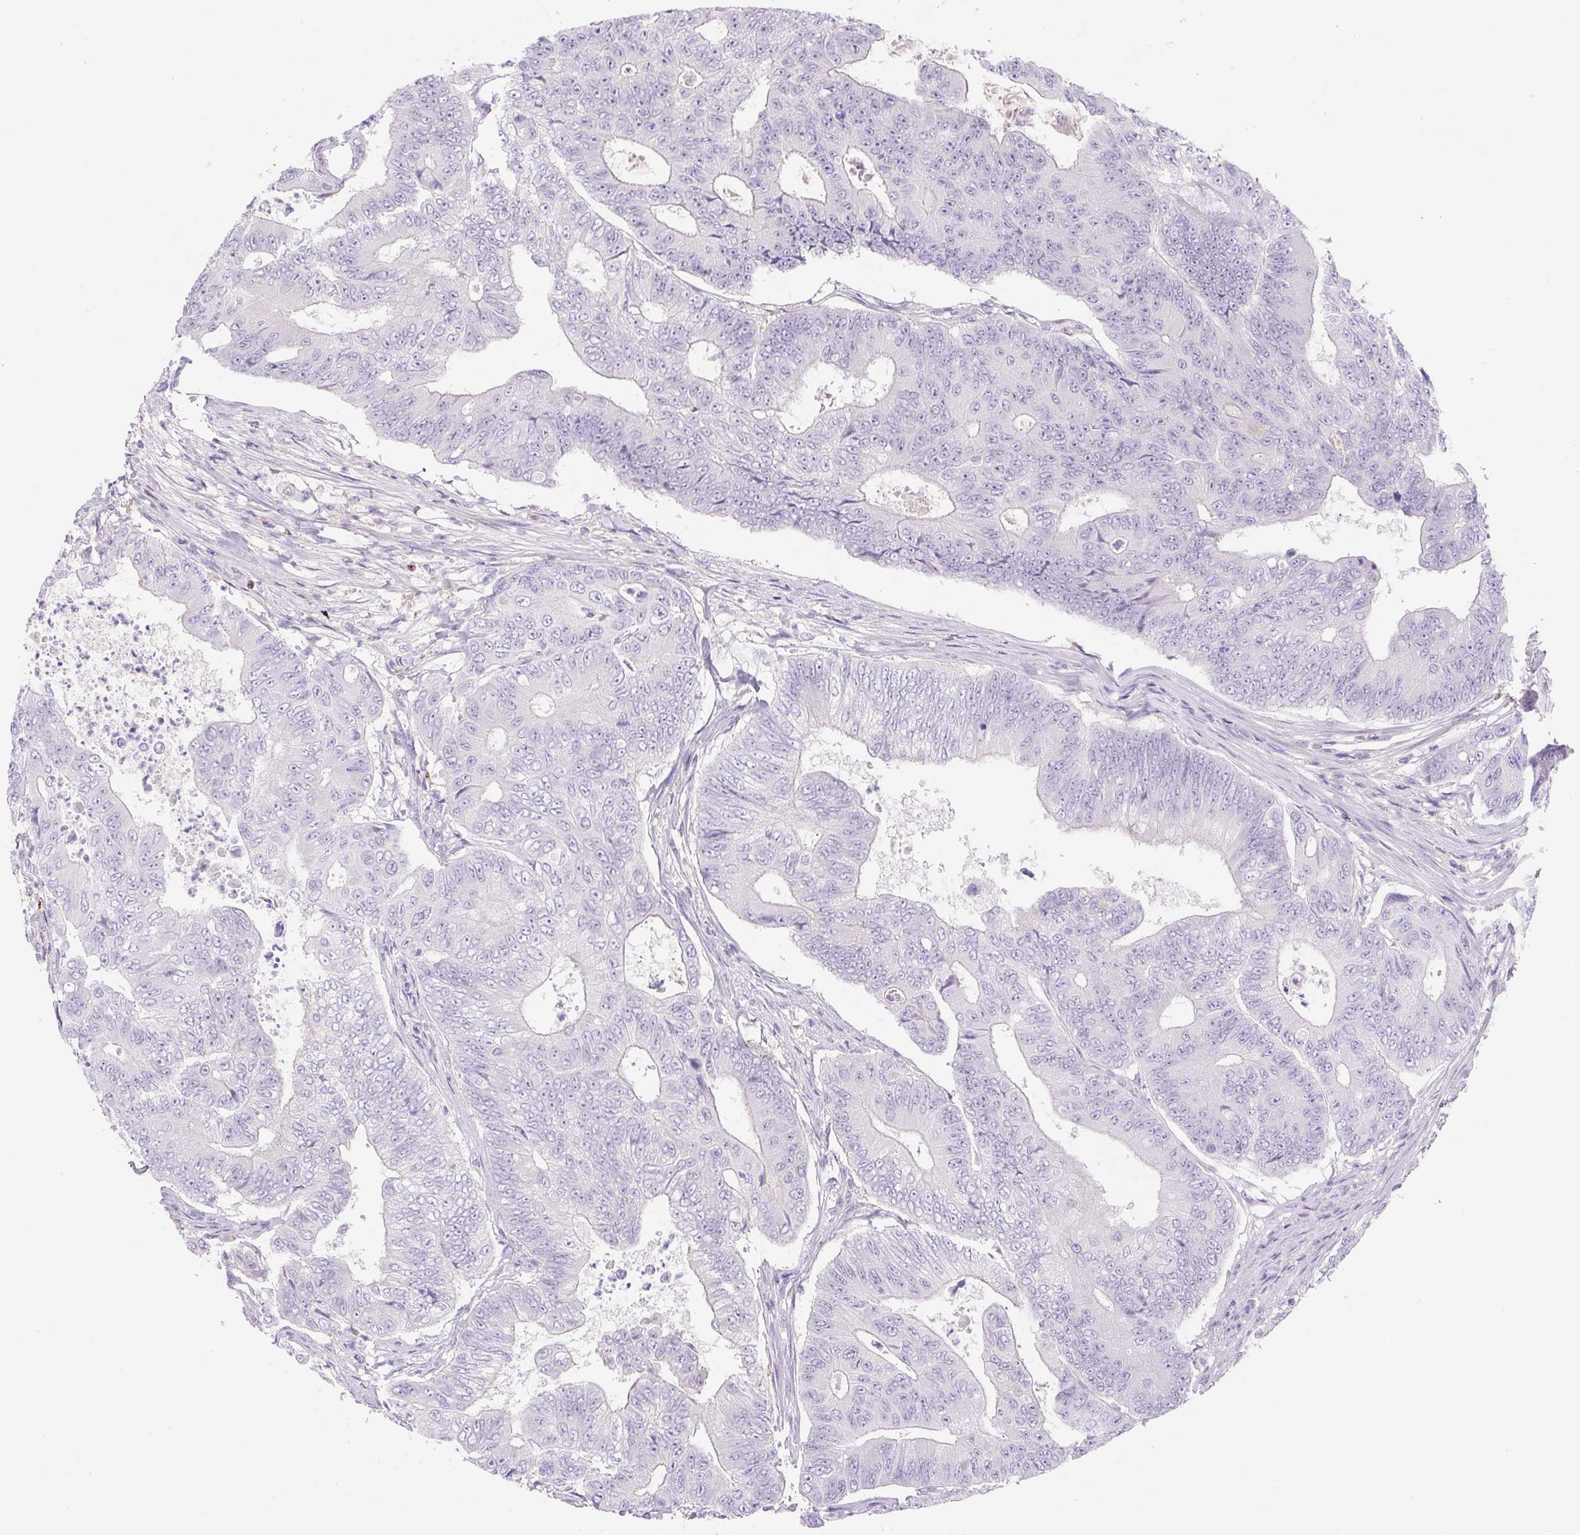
{"staining": {"intensity": "negative", "quantity": "none", "location": "none"}, "tissue": "colorectal cancer", "cell_type": "Tumor cells", "image_type": "cancer", "snomed": [{"axis": "morphology", "description": "Adenocarcinoma, NOS"}, {"axis": "topography", "description": "Colon"}], "caption": "A high-resolution image shows IHC staining of colorectal adenocarcinoma, which shows no significant staining in tumor cells.", "gene": "TDRD15", "patient": {"sex": "female", "age": 48}}